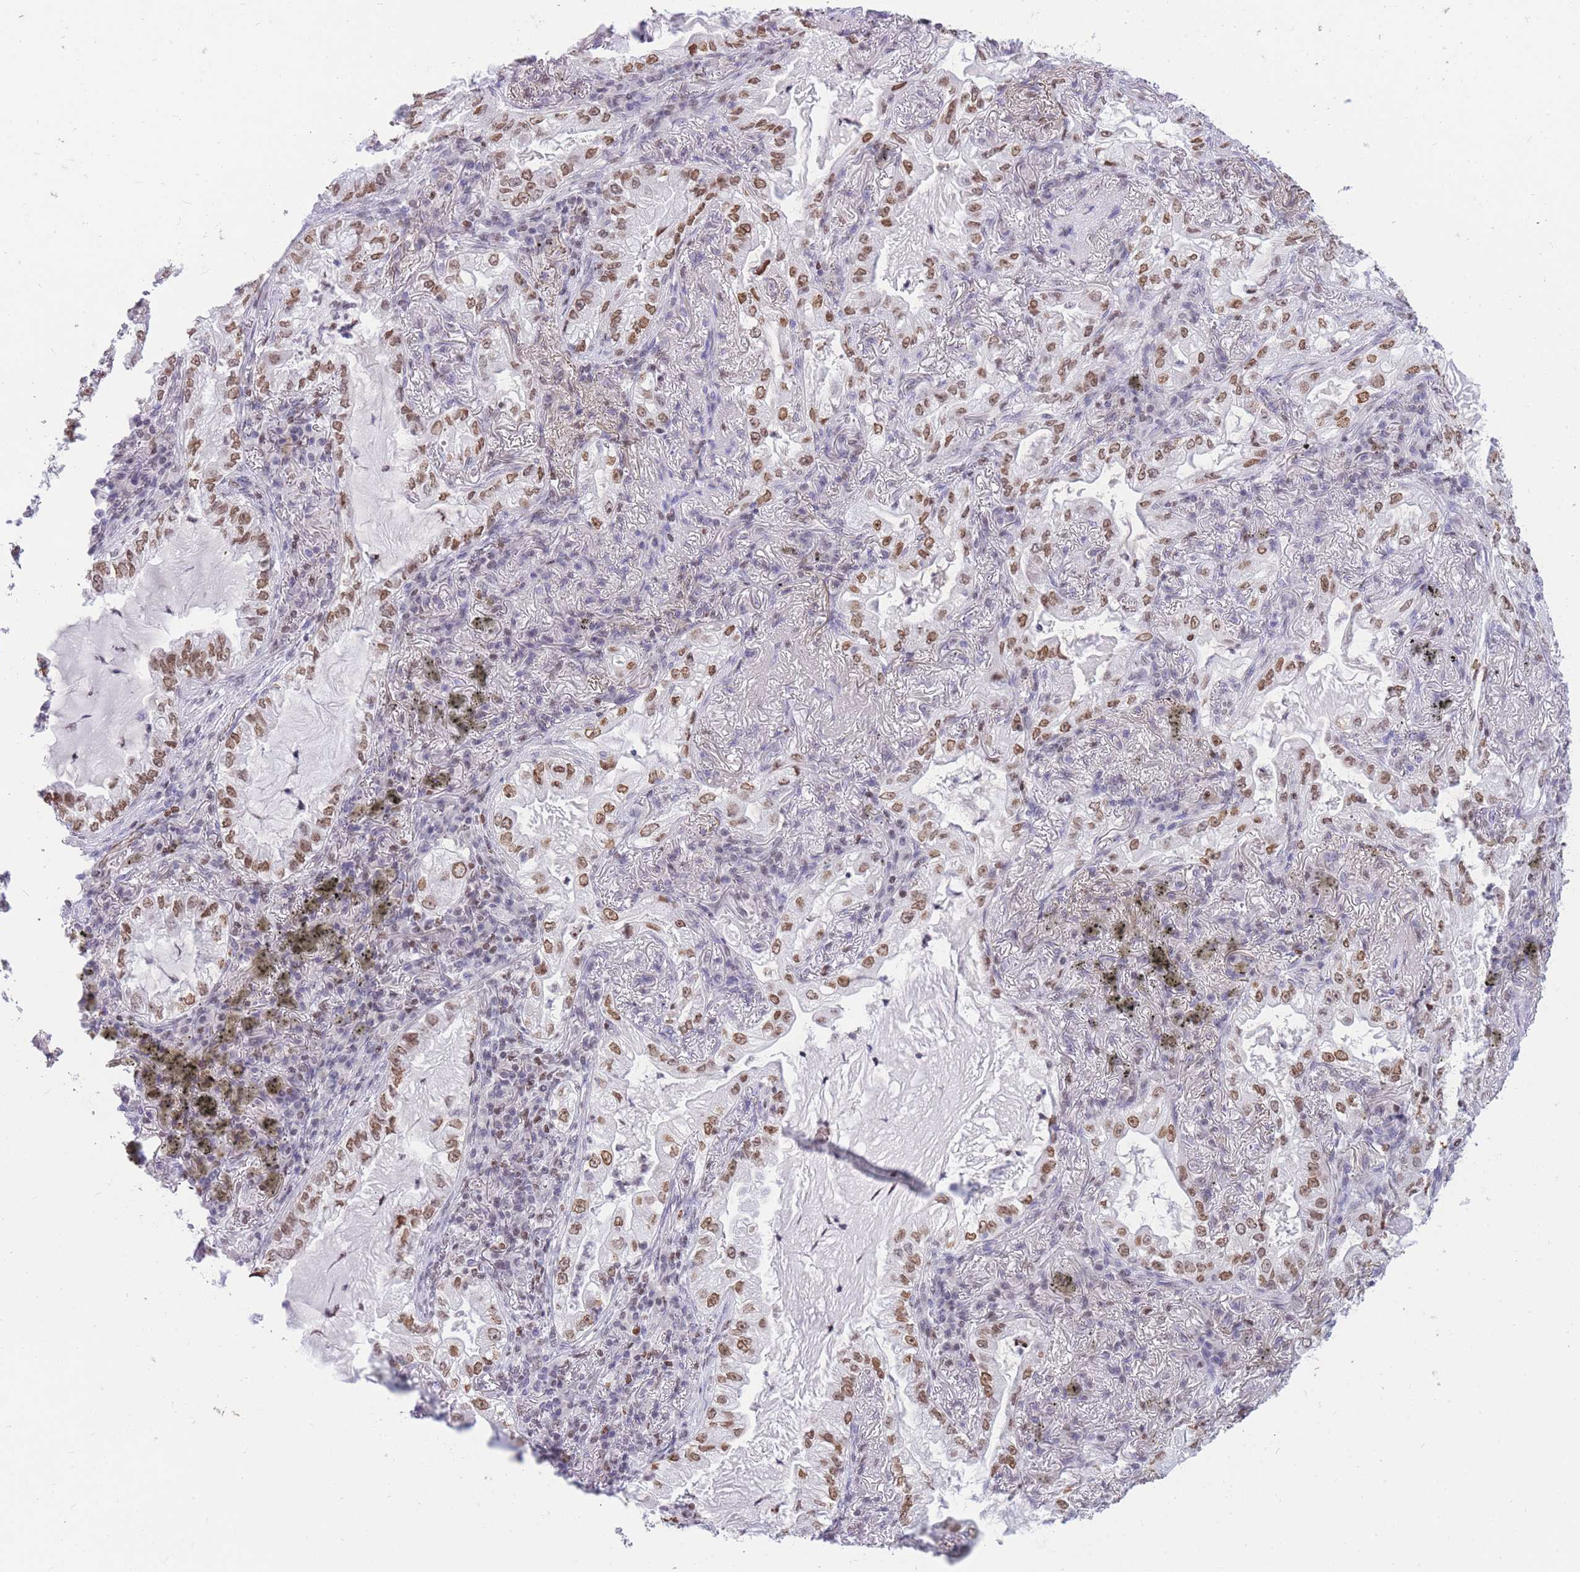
{"staining": {"intensity": "moderate", "quantity": ">75%", "location": "nuclear"}, "tissue": "lung cancer", "cell_type": "Tumor cells", "image_type": "cancer", "snomed": [{"axis": "morphology", "description": "Adenocarcinoma, NOS"}, {"axis": "topography", "description": "Lung"}], "caption": "Lung adenocarcinoma was stained to show a protein in brown. There is medium levels of moderate nuclear staining in approximately >75% of tumor cells.", "gene": "HMGN1", "patient": {"sex": "female", "age": 73}}